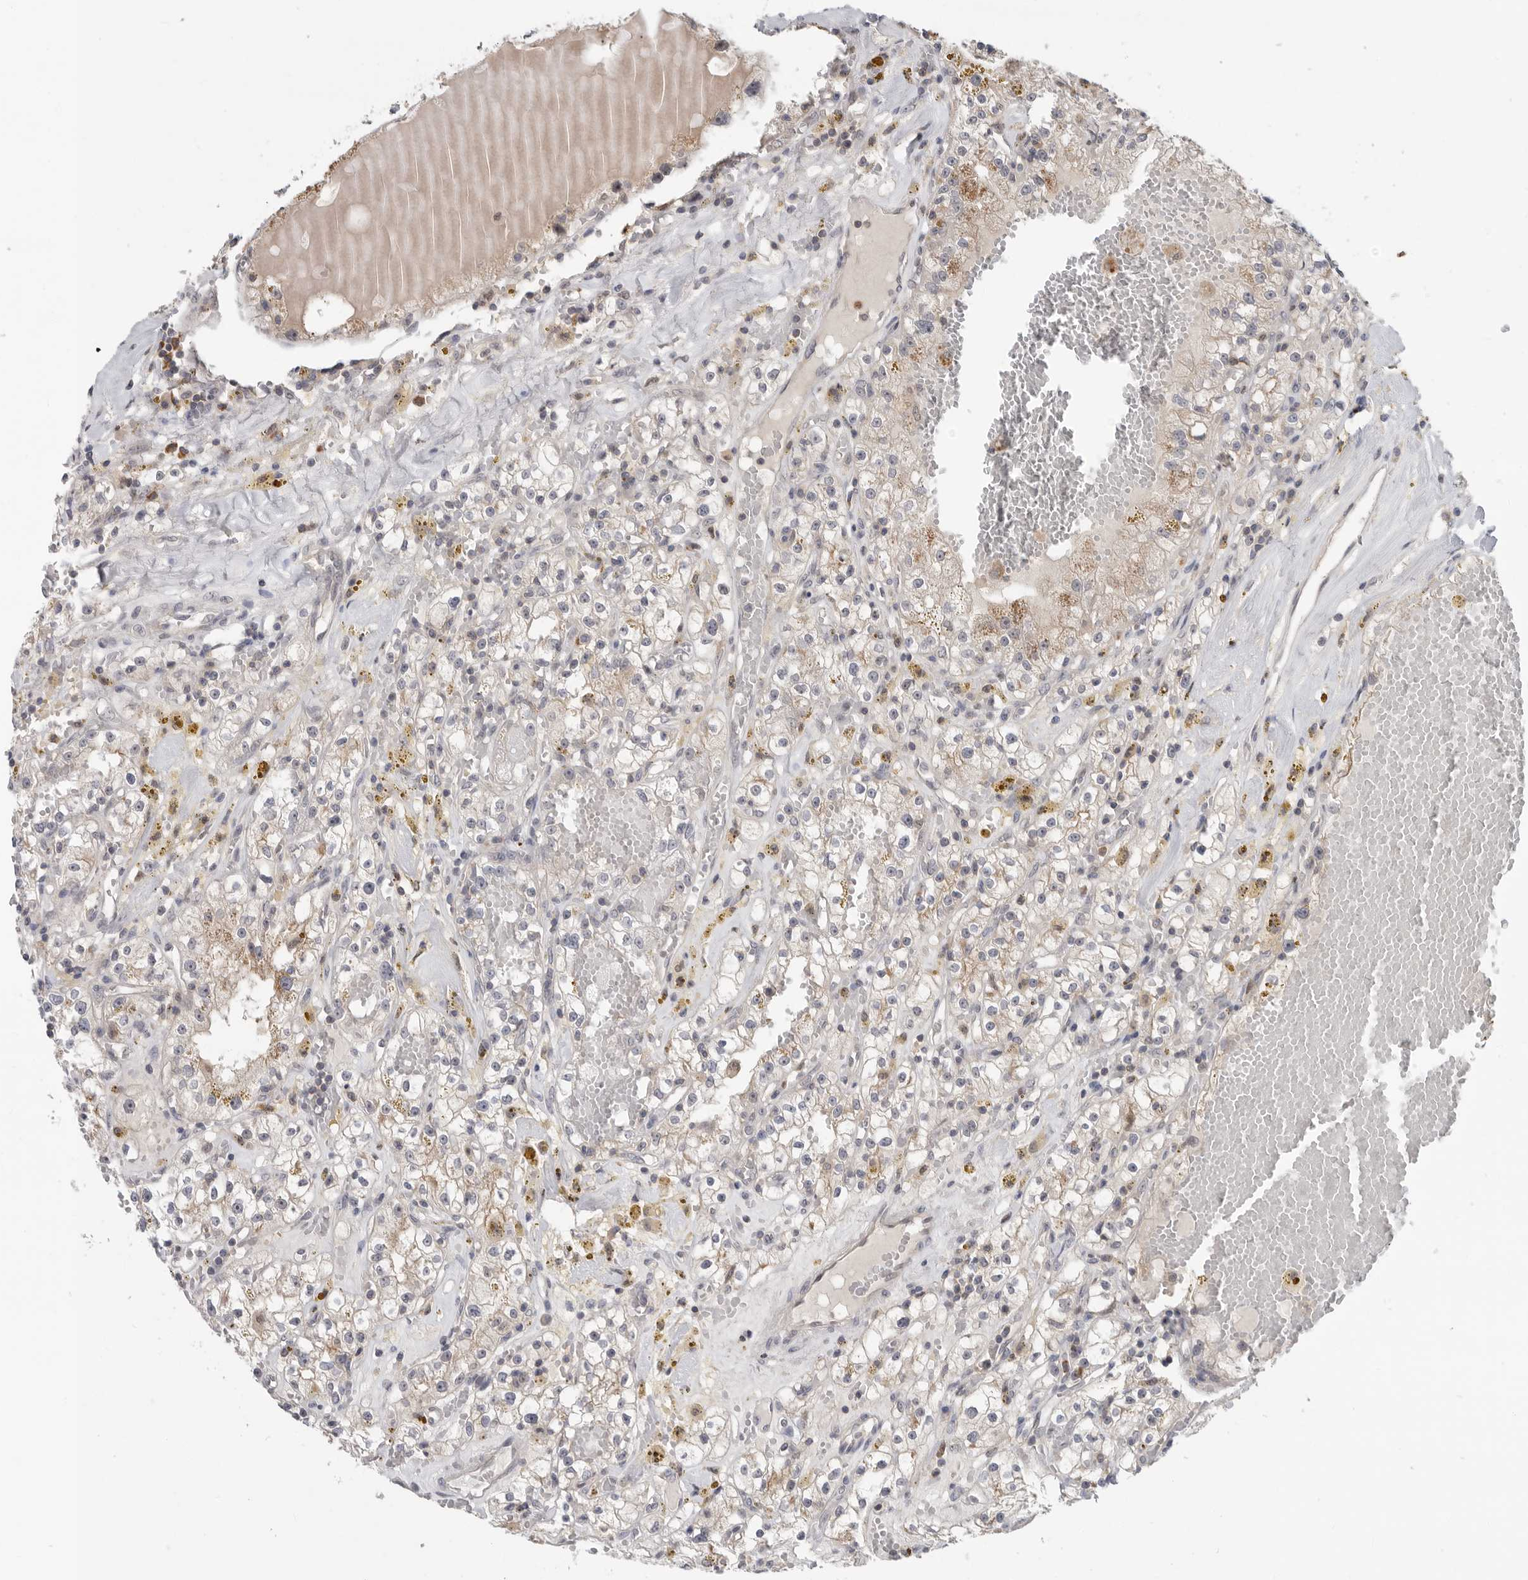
{"staining": {"intensity": "negative", "quantity": "none", "location": "none"}, "tissue": "renal cancer", "cell_type": "Tumor cells", "image_type": "cancer", "snomed": [{"axis": "morphology", "description": "Adenocarcinoma, NOS"}, {"axis": "topography", "description": "Kidney"}], "caption": "Immunohistochemistry of renal adenocarcinoma demonstrates no expression in tumor cells.", "gene": "KLK5", "patient": {"sex": "male", "age": 56}}